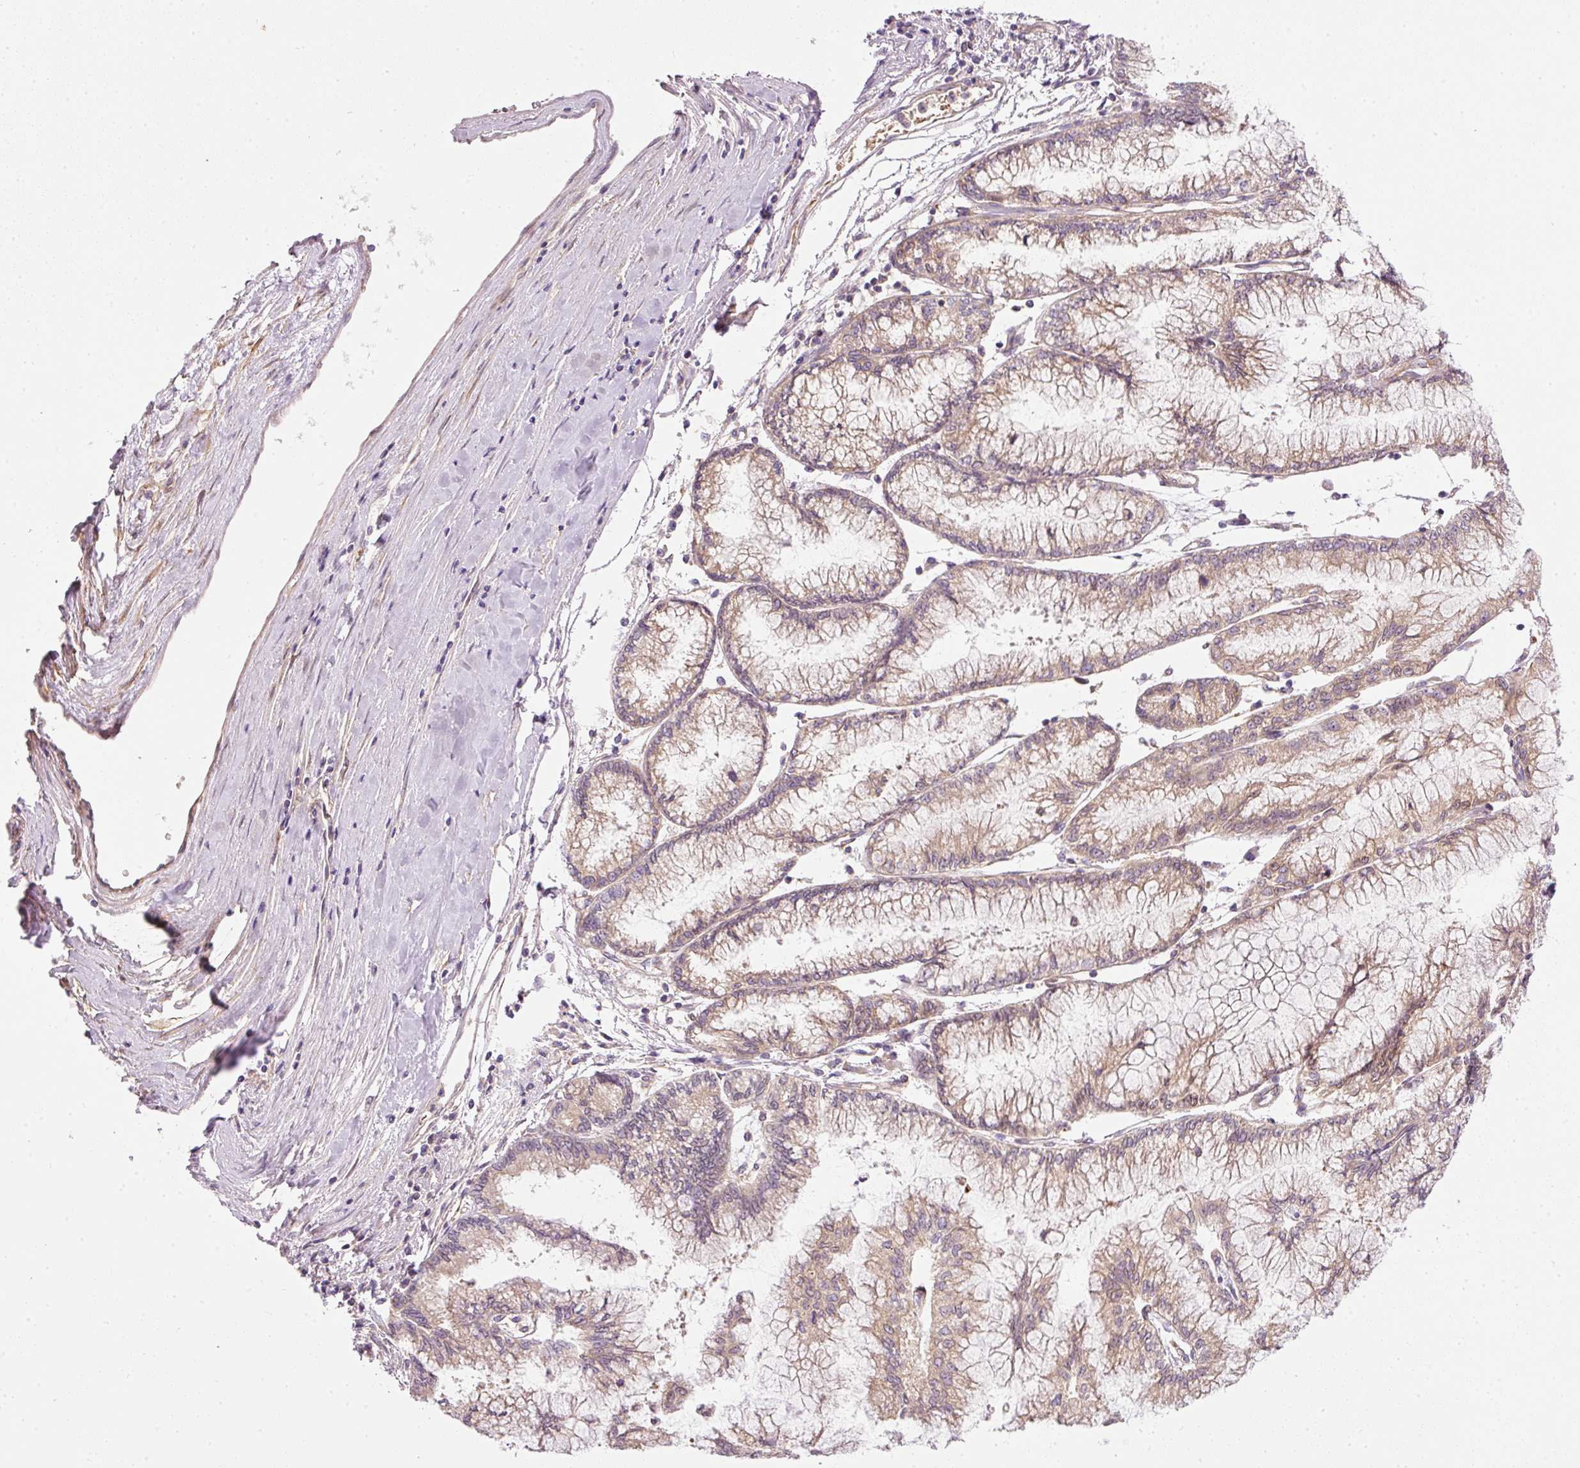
{"staining": {"intensity": "weak", "quantity": "<25%", "location": "cytoplasmic/membranous"}, "tissue": "pancreatic cancer", "cell_type": "Tumor cells", "image_type": "cancer", "snomed": [{"axis": "morphology", "description": "Adenocarcinoma, NOS"}, {"axis": "topography", "description": "Pancreas"}], "caption": "DAB (3,3'-diaminobenzidine) immunohistochemical staining of pancreatic adenocarcinoma demonstrates no significant staining in tumor cells.", "gene": "TBC1D2B", "patient": {"sex": "male", "age": 73}}